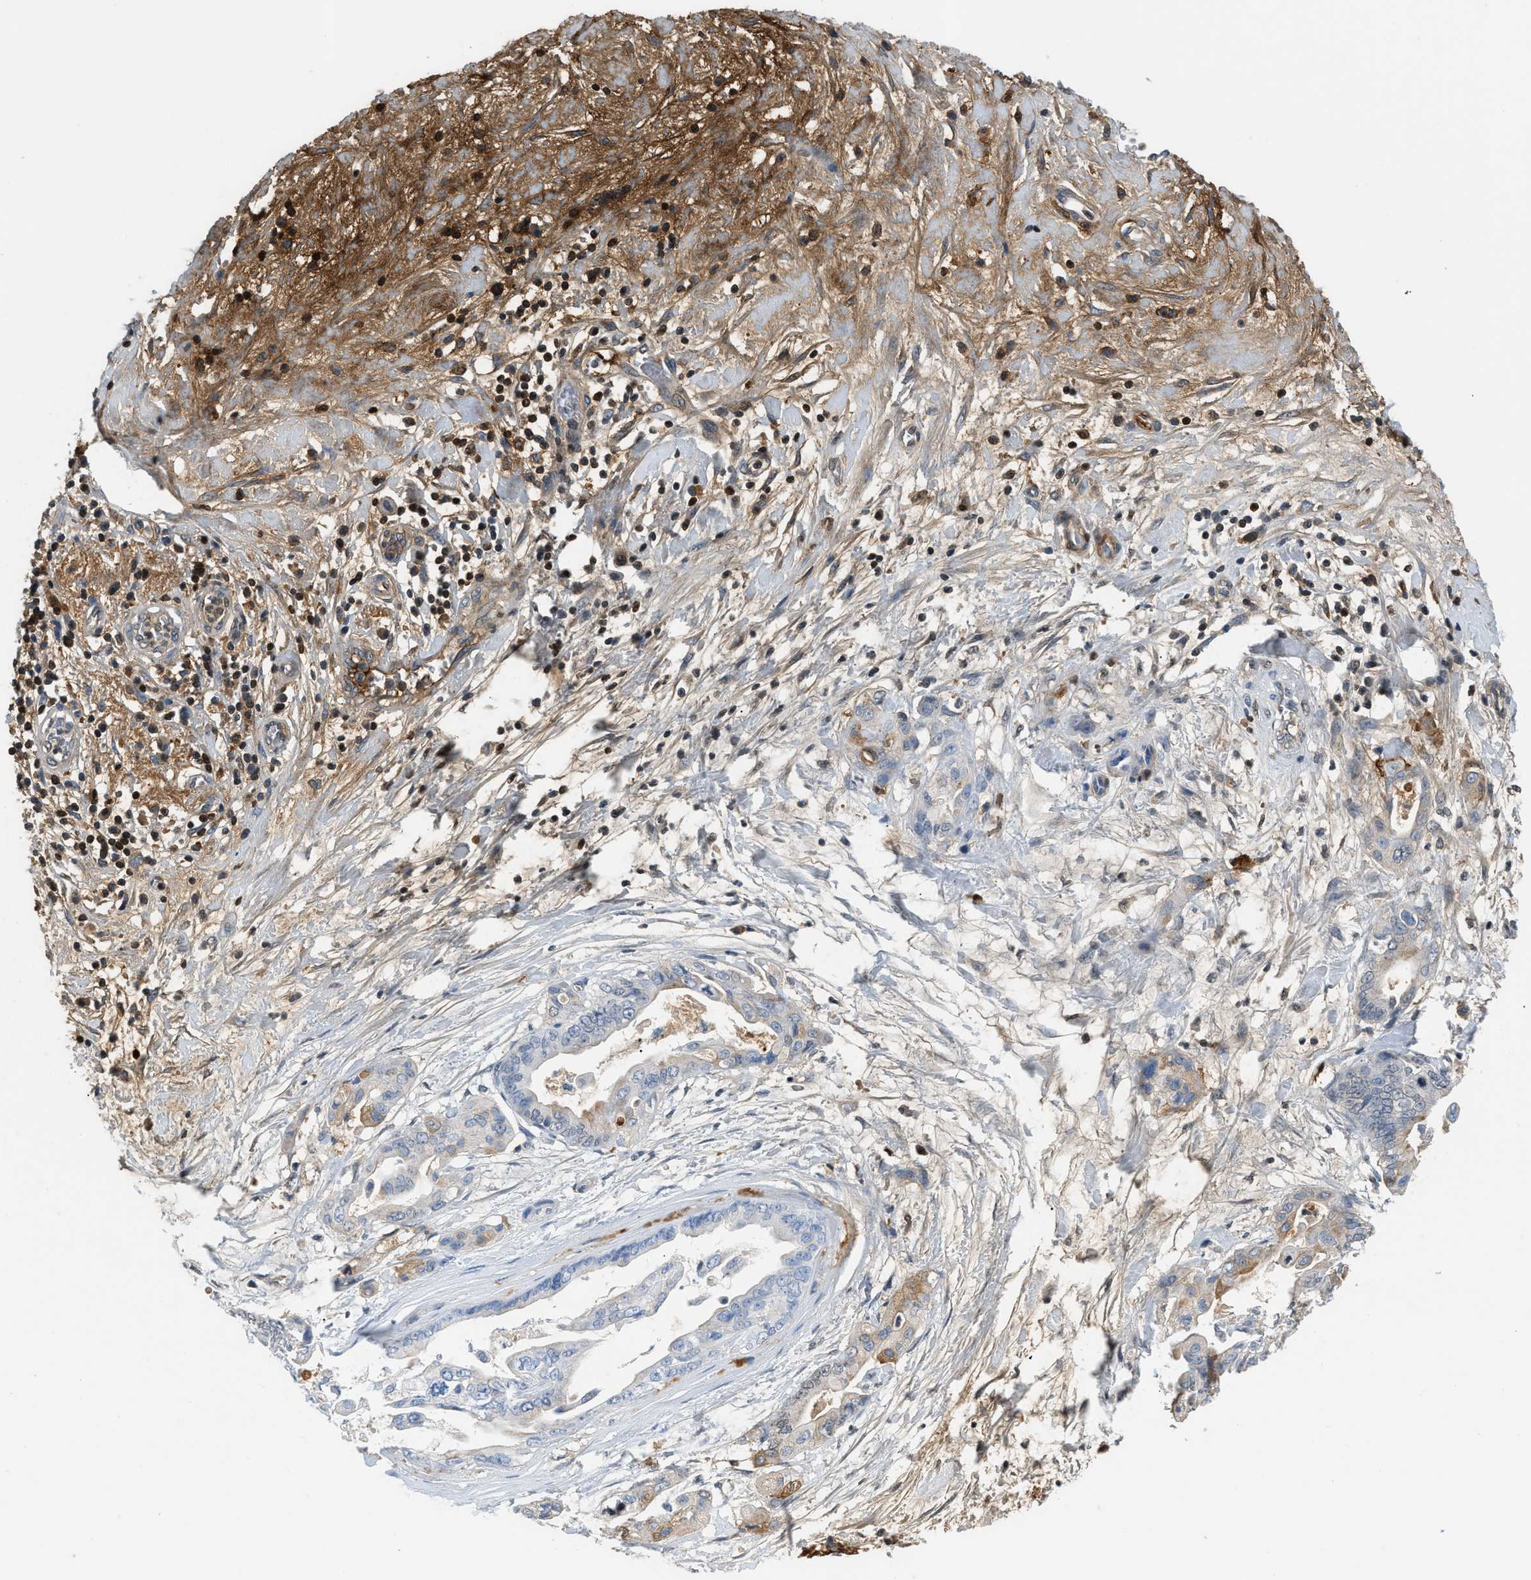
{"staining": {"intensity": "weak", "quantity": "<25%", "location": "cytoplasmic/membranous,nuclear"}, "tissue": "pancreatic cancer", "cell_type": "Tumor cells", "image_type": "cancer", "snomed": [{"axis": "morphology", "description": "Adenocarcinoma, NOS"}, {"axis": "topography", "description": "Pancreas"}], "caption": "Adenocarcinoma (pancreatic) was stained to show a protein in brown. There is no significant staining in tumor cells.", "gene": "CFI", "patient": {"sex": "female", "age": 75}}